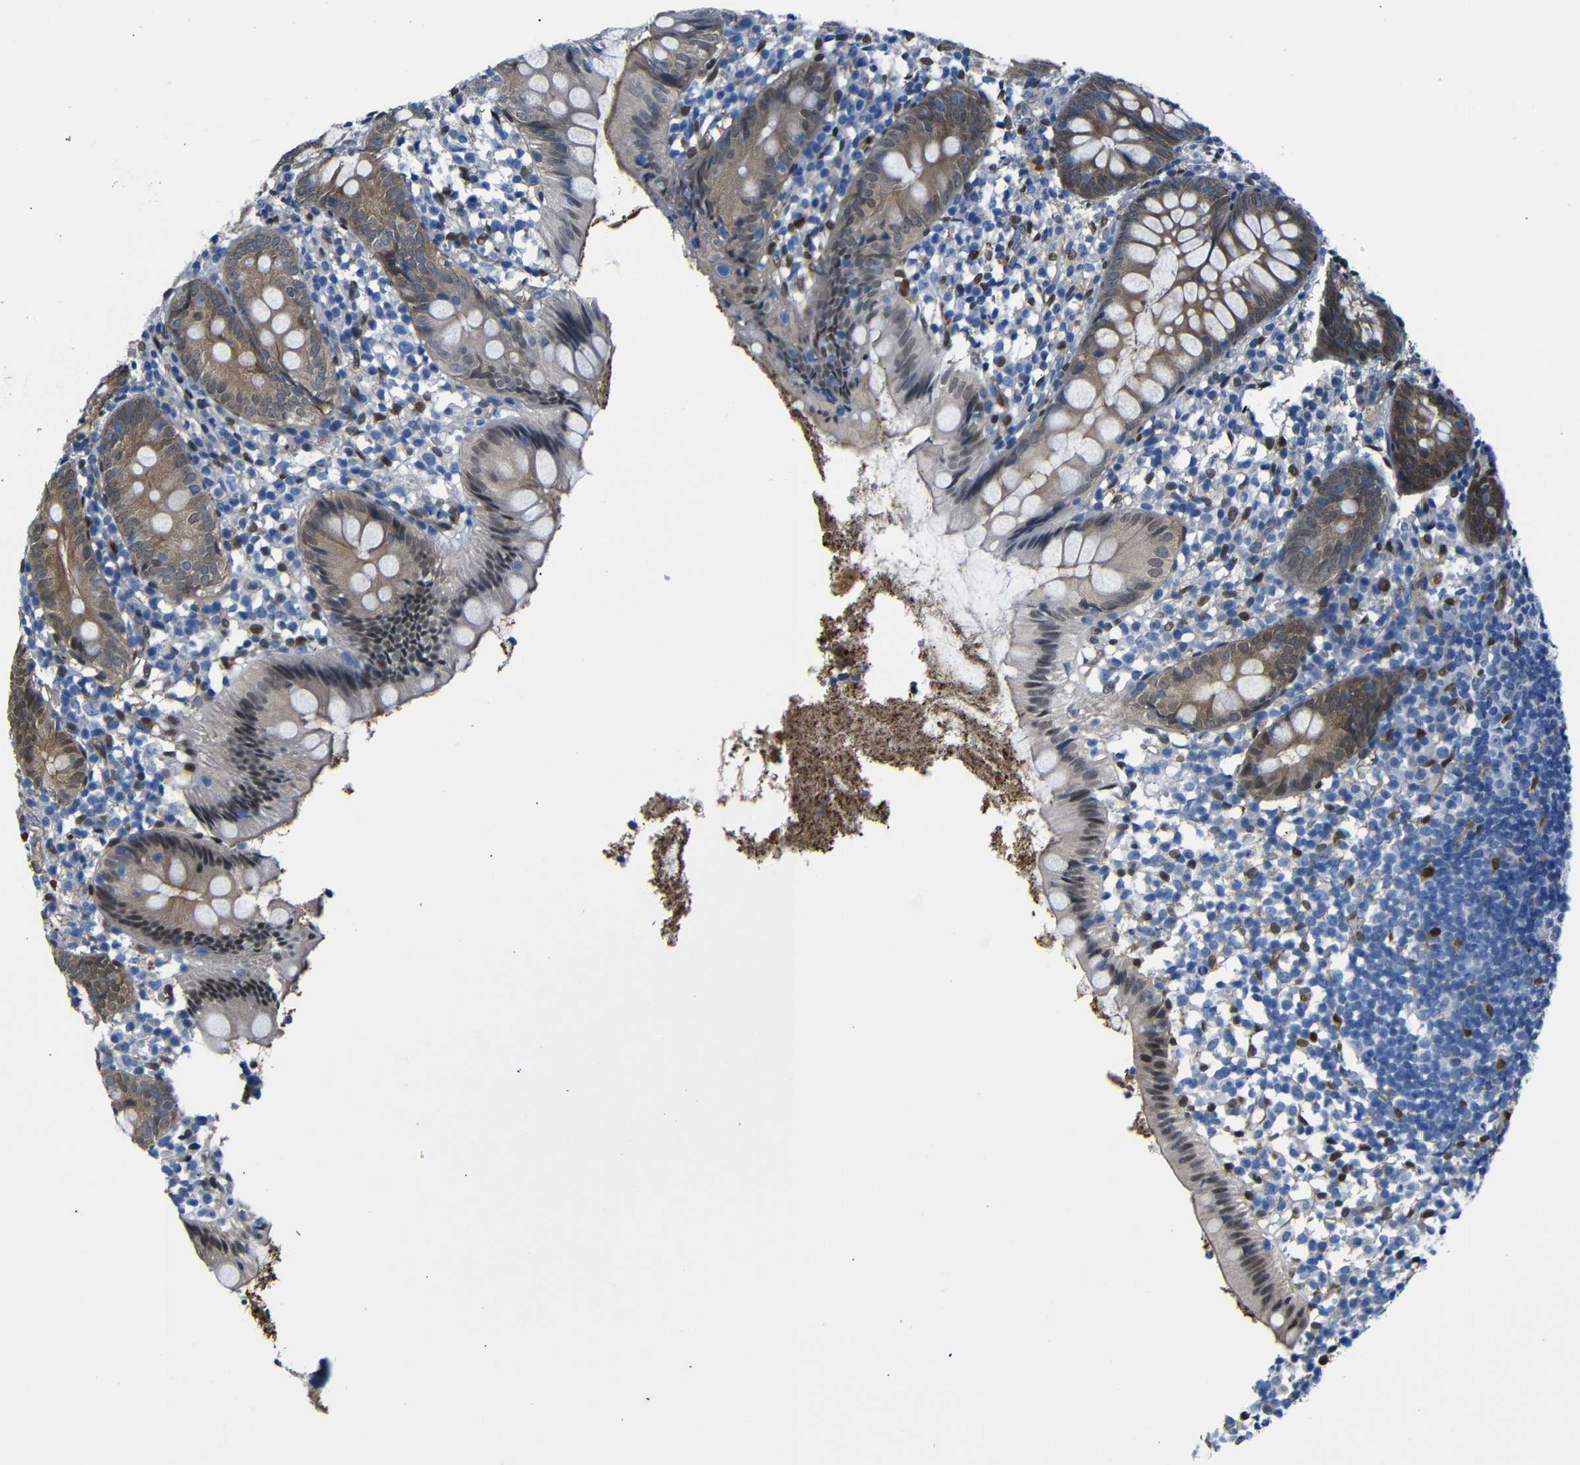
{"staining": {"intensity": "moderate", "quantity": ">75%", "location": "cytoplasmic/membranous,nuclear"}, "tissue": "appendix", "cell_type": "Glandular cells", "image_type": "normal", "snomed": [{"axis": "morphology", "description": "Normal tissue, NOS"}, {"axis": "topography", "description": "Appendix"}], "caption": "IHC image of normal appendix stained for a protein (brown), which displays medium levels of moderate cytoplasmic/membranous,nuclear positivity in about >75% of glandular cells.", "gene": "YAP1", "patient": {"sex": "female", "age": 20}}